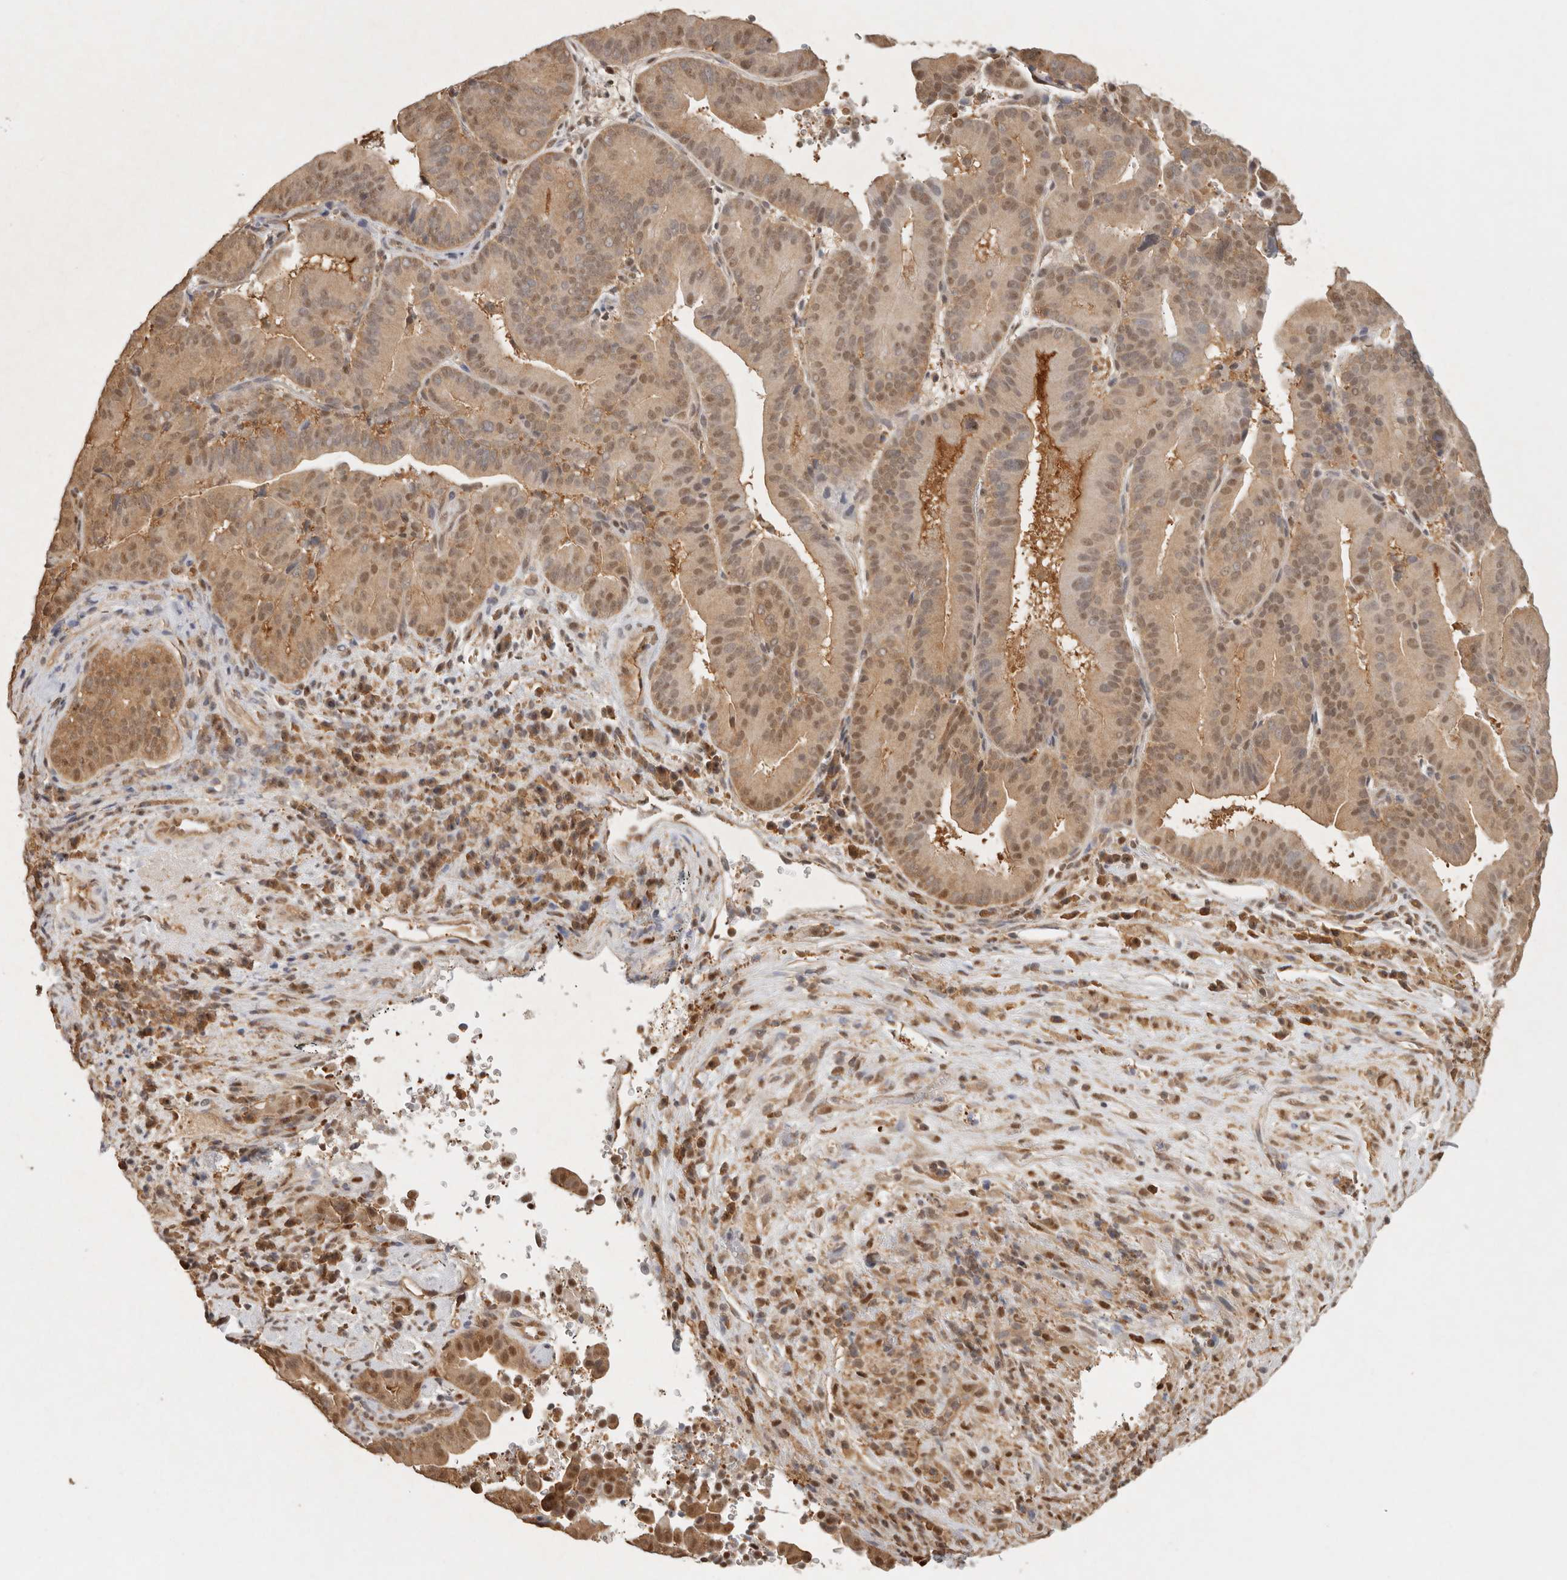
{"staining": {"intensity": "moderate", "quantity": ">75%", "location": "cytoplasmic/membranous,nuclear"}, "tissue": "liver cancer", "cell_type": "Tumor cells", "image_type": "cancer", "snomed": [{"axis": "morphology", "description": "Cholangiocarcinoma"}, {"axis": "topography", "description": "Liver"}], "caption": "Immunohistochemical staining of cholangiocarcinoma (liver) shows moderate cytoplasmic/membranous and nuclear protein expression in about >75% of tumor cells.", "gene": "PSMA5", "patient": {"sex": "female", "age": 75}}